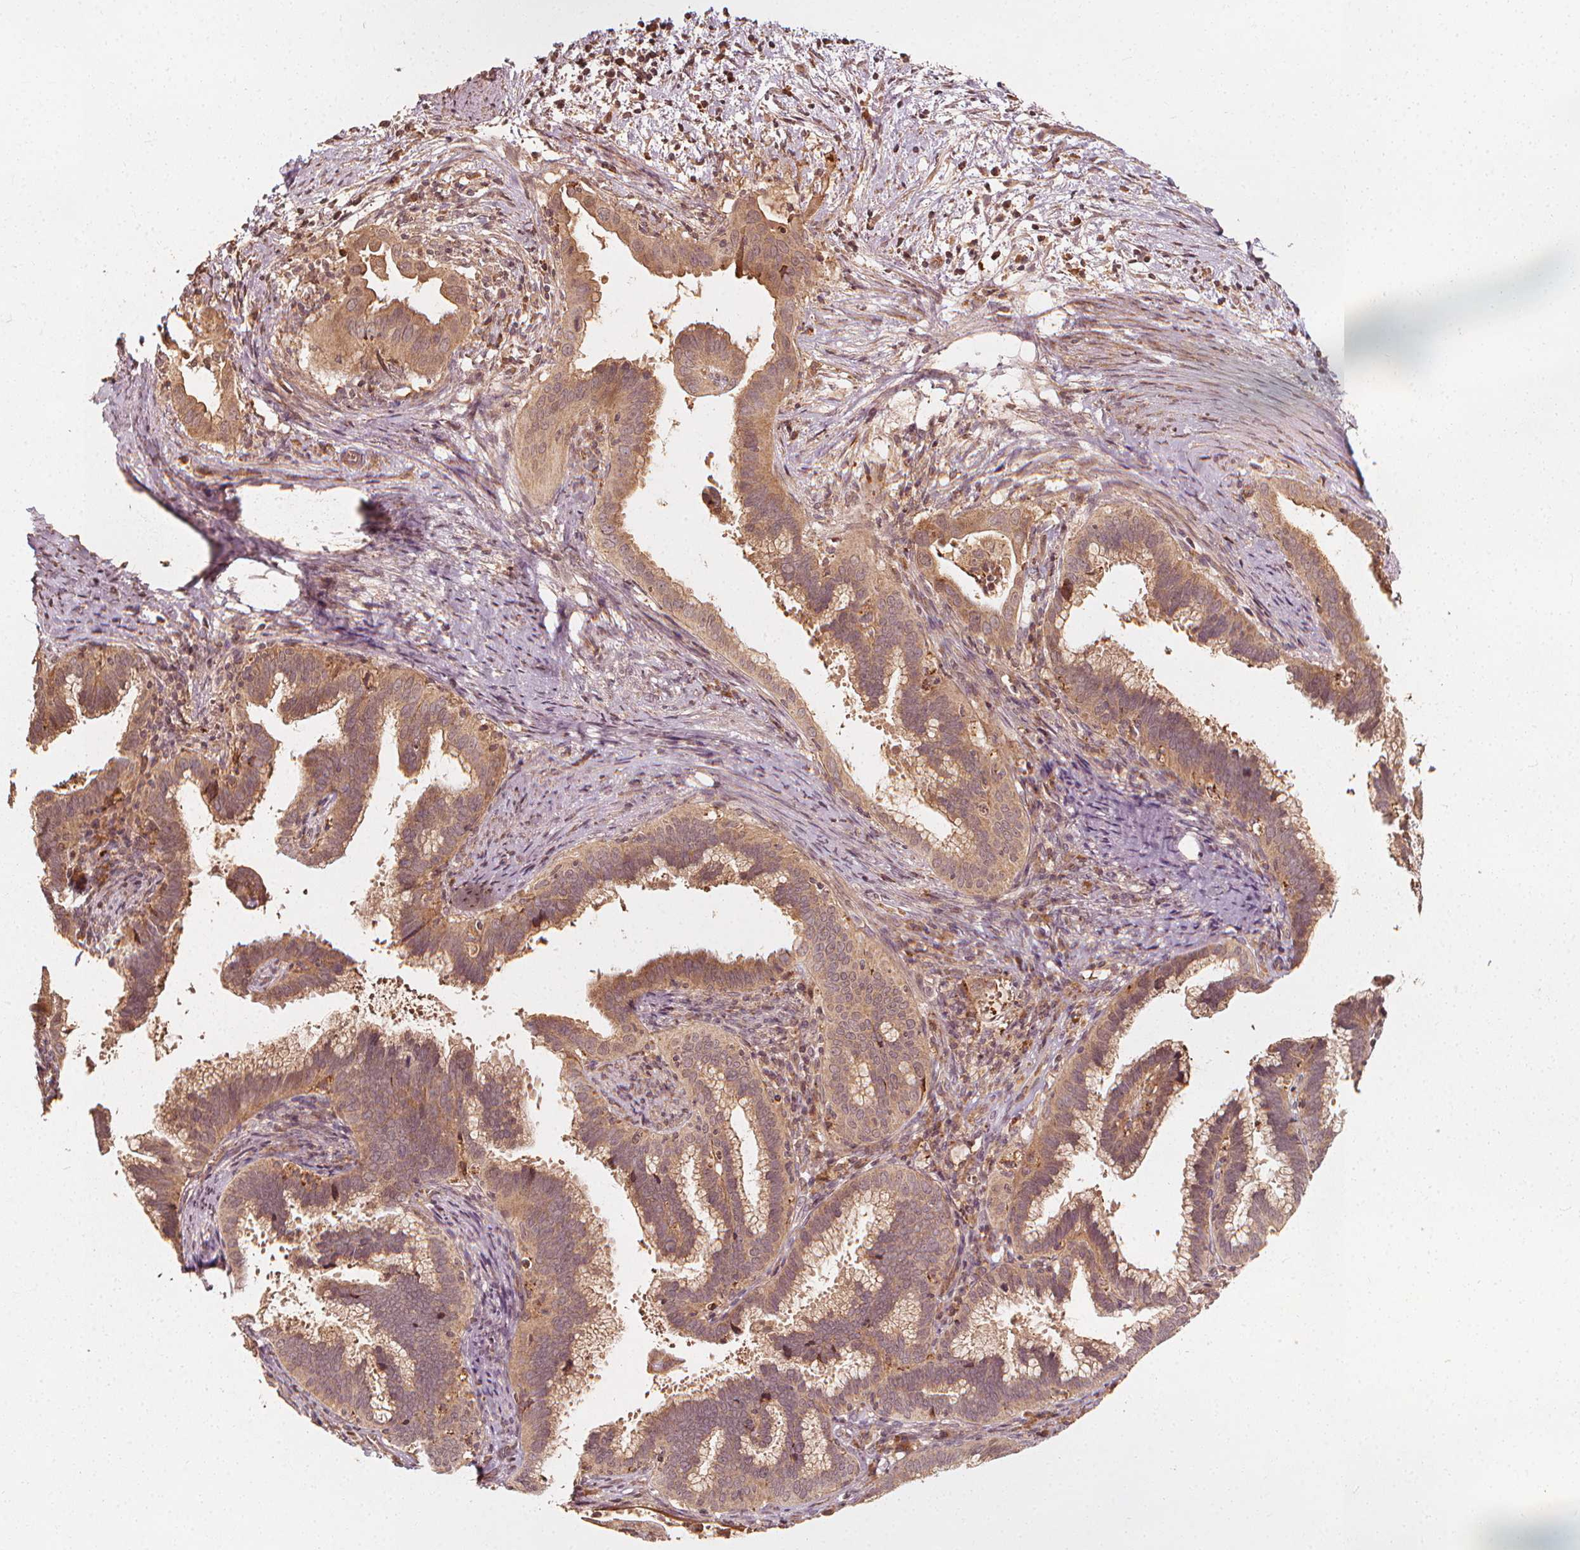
{"staining": {"intensity": "moderate", "quantity": ">75%", "location": "cytoplasmic/membranous"}, "tissue": "cervical cancer", "cell_type": "Tumor cells", "image_type": "cancer", "snomed": [{"axis": "morphology", "description": "Adenocarcinoma, NOS"}, {"axis": "topography", "description": "Cervix"}], "caption": "An immunohistochemistry photomicrograph of neoplastic tissue is shown. Protein staining in brown shows moderate cytoplasmic/membranous positivity in cervical cancer (adenocarcinoma) within tumor cells. The staining was performed using DAB (3,3'-diaminobenzidine), with brown indicating positive protein expression. Nuclei are stained blue with hematoxylin.", "gene": "NPC1", "patient": {"sex": "female", "age": 56}}